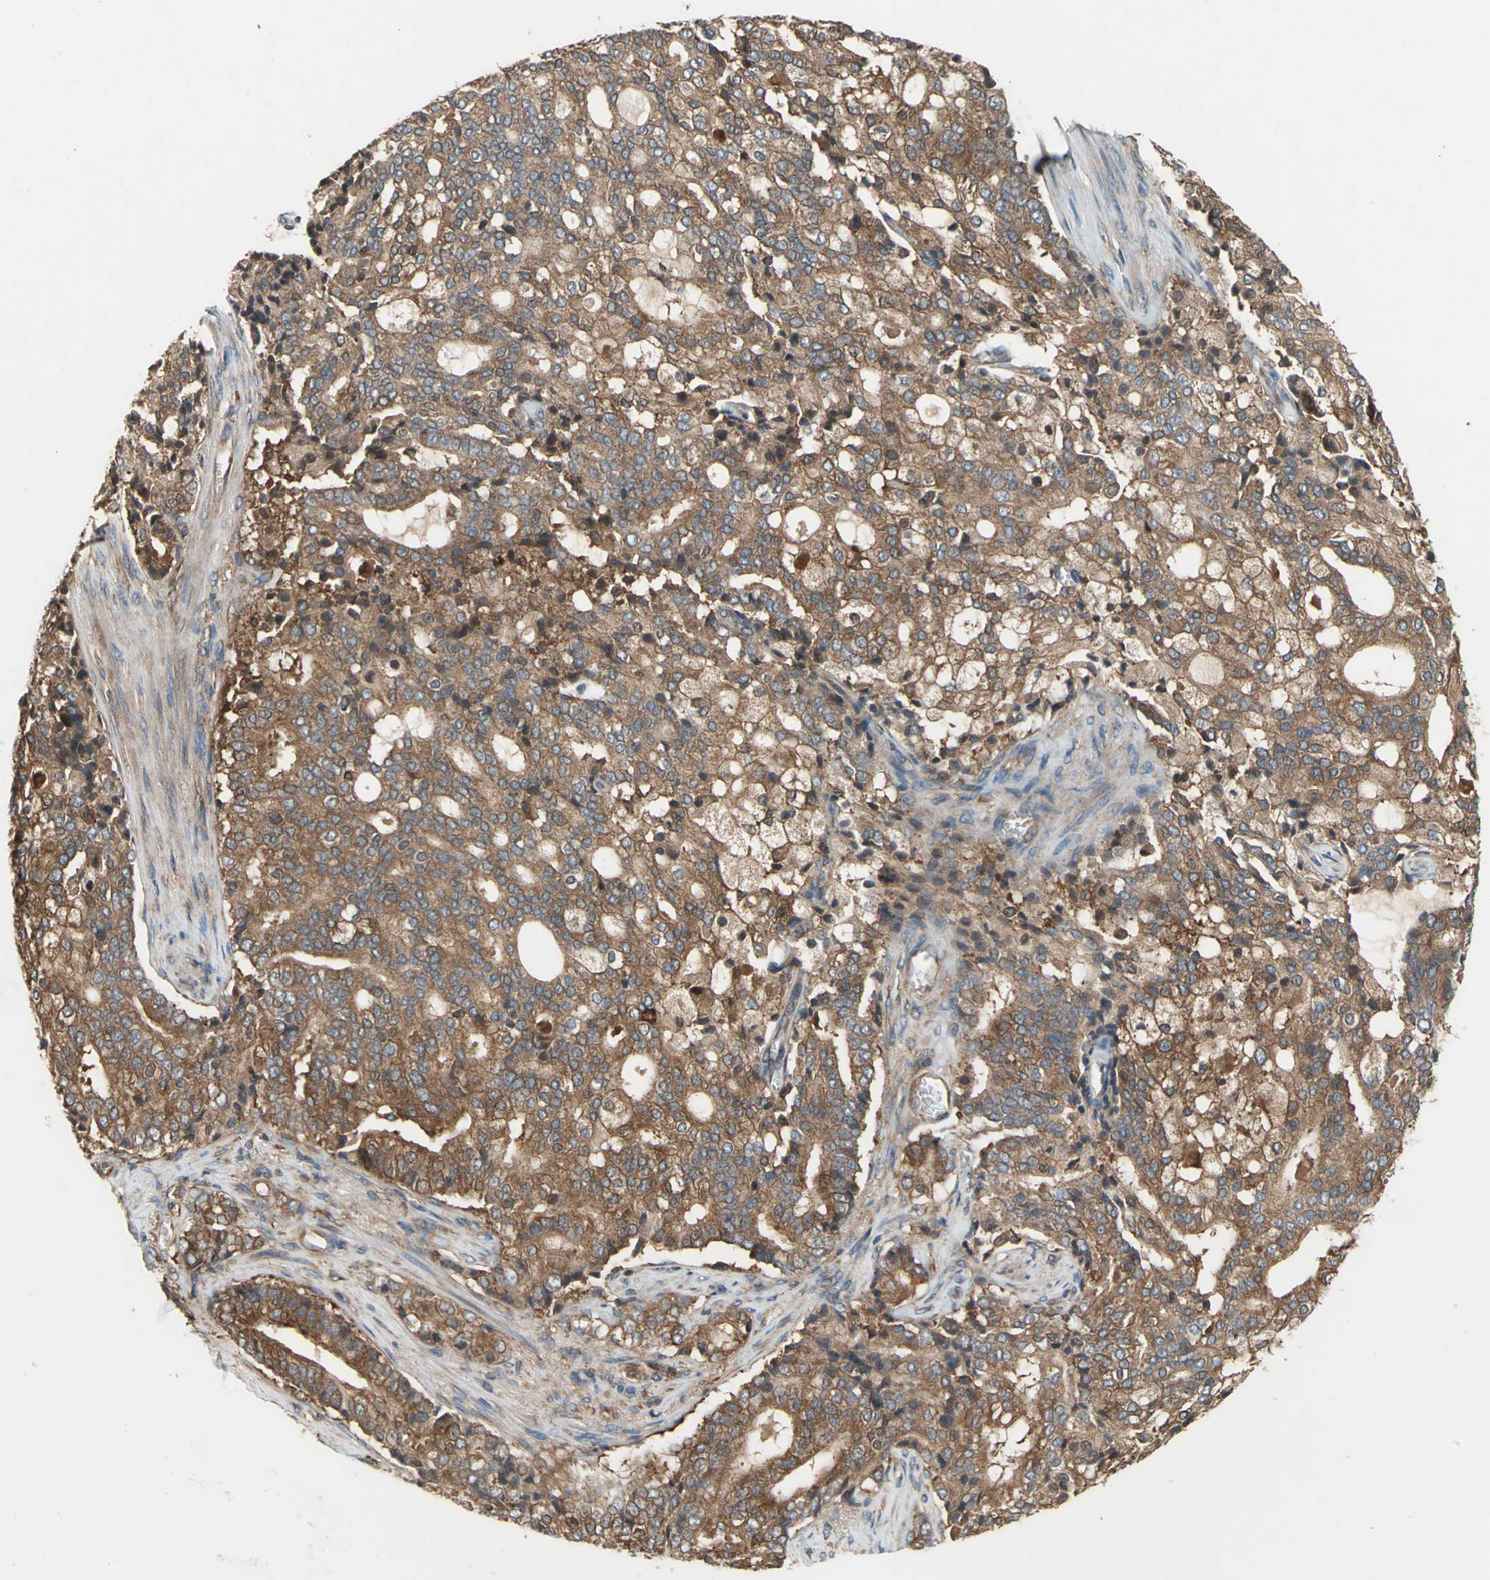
{"staining": {"intensity": "strong", "quantity": ">75%", "location": "cytoplasmic/membranous"}, "tissue": "prostate cancer", "cell_type": "Tumor cells", "image_type": "cancer", "snomed": [{"axis": "morphology", "description": "Adenocarcinoma, Low grade"}, {"axis": "topography", "description": "Prostate"}], "caption": "Tumor cells demonstrate high levels of strong cytoplasmic/membranous expression in about >75% of cells in human prostate cancer.", "gene": "CAPN1", "patient": {"sex": "male", "age": 58}}